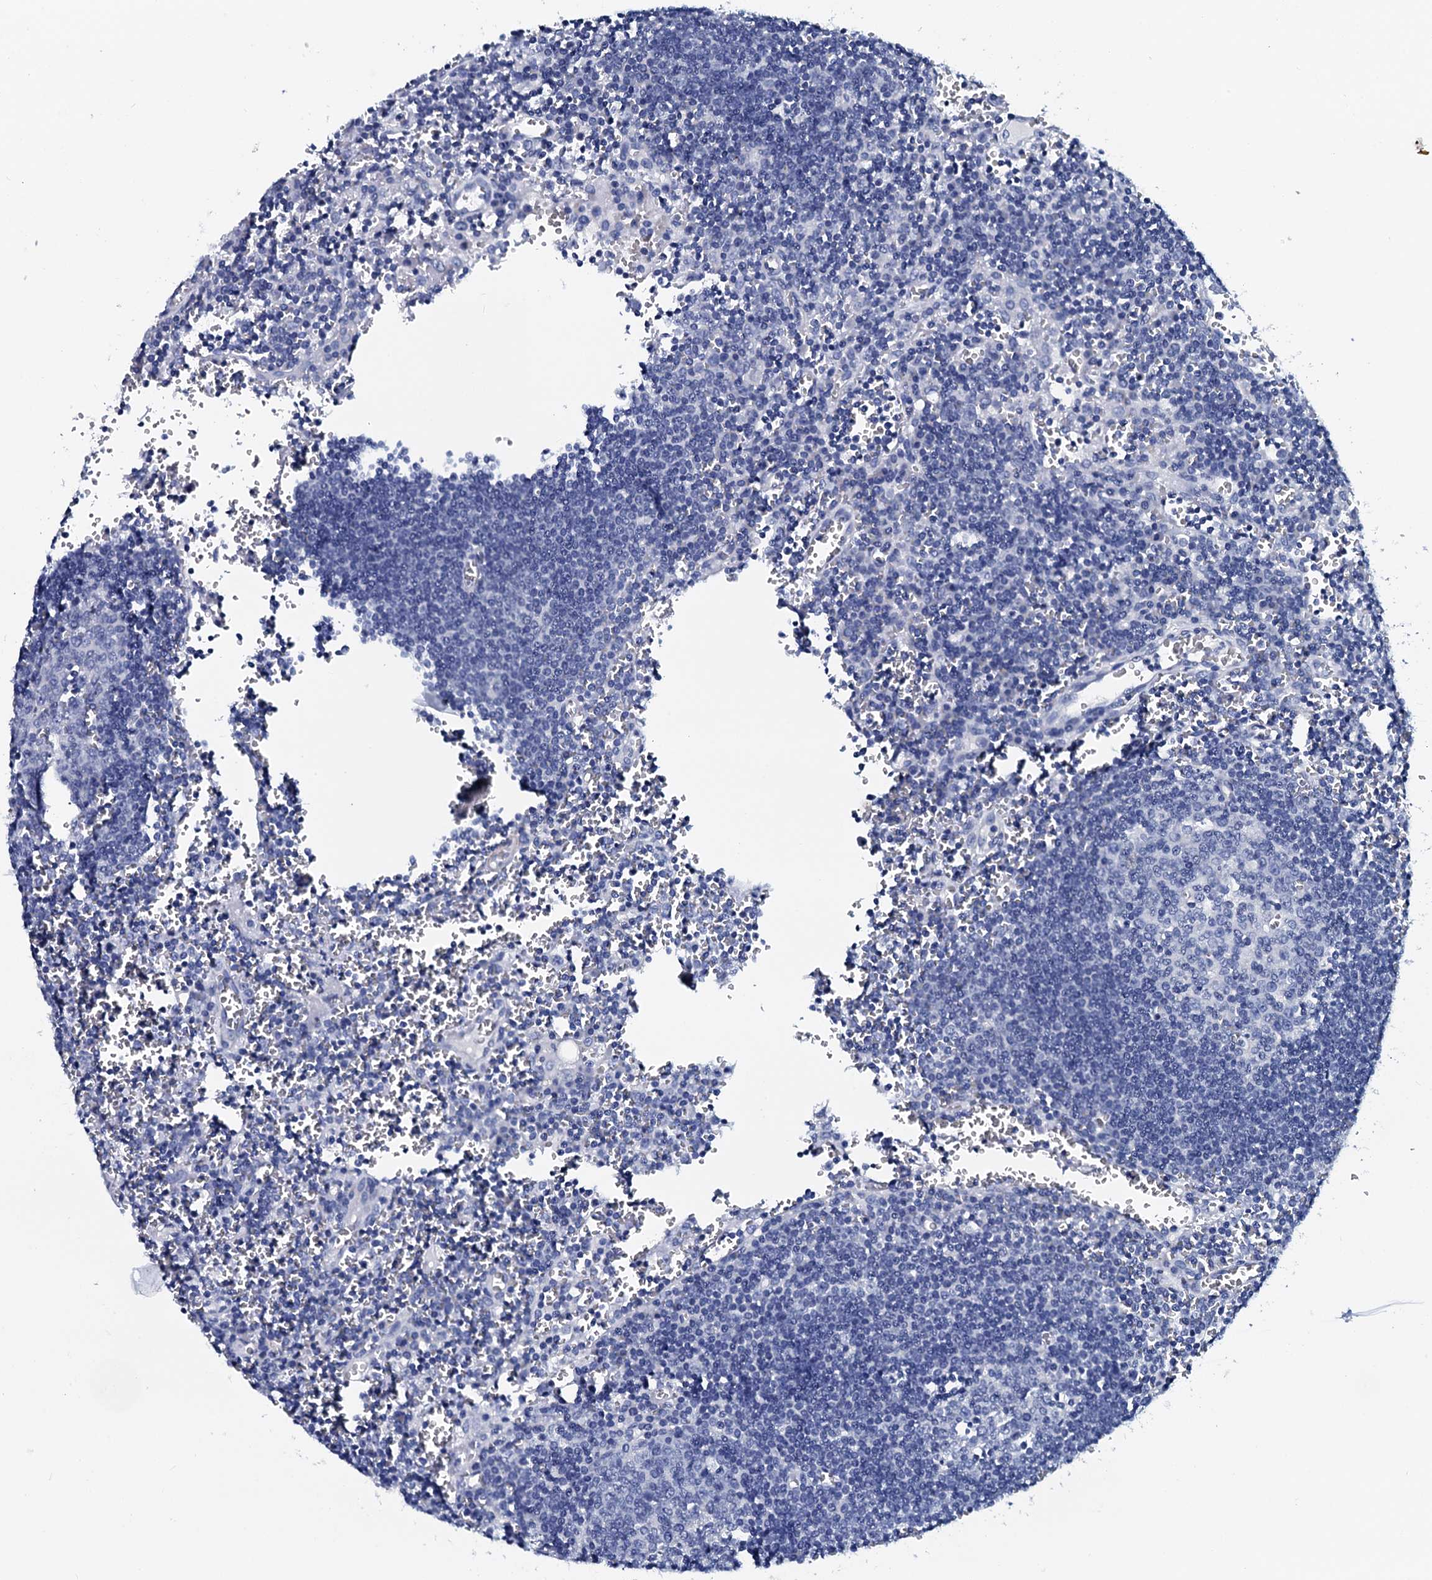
{"staining": {"intensity": "negative", "quantity": "none", "location": "none"}, "tissue": "lymph node", "cell_type": "Germinal center cells", "image_type": "normal", "snomed": [{"axis": "morphology", "description": "Normal tissue, NOS"}, {"axis": "topography", "description": "Lymph node"}], "caption": "DAB (3,3'-diaminobenzidine) immunohistochemical staining of unremarkable human lymph node displays no significant expression in germinal center cells. (Brightfield microscopy of DAB (3,3'-diaminobenzidine) IHC at high magnification).", "gene": "GYS2", "patient": {"sex": "female", "age": 73}}